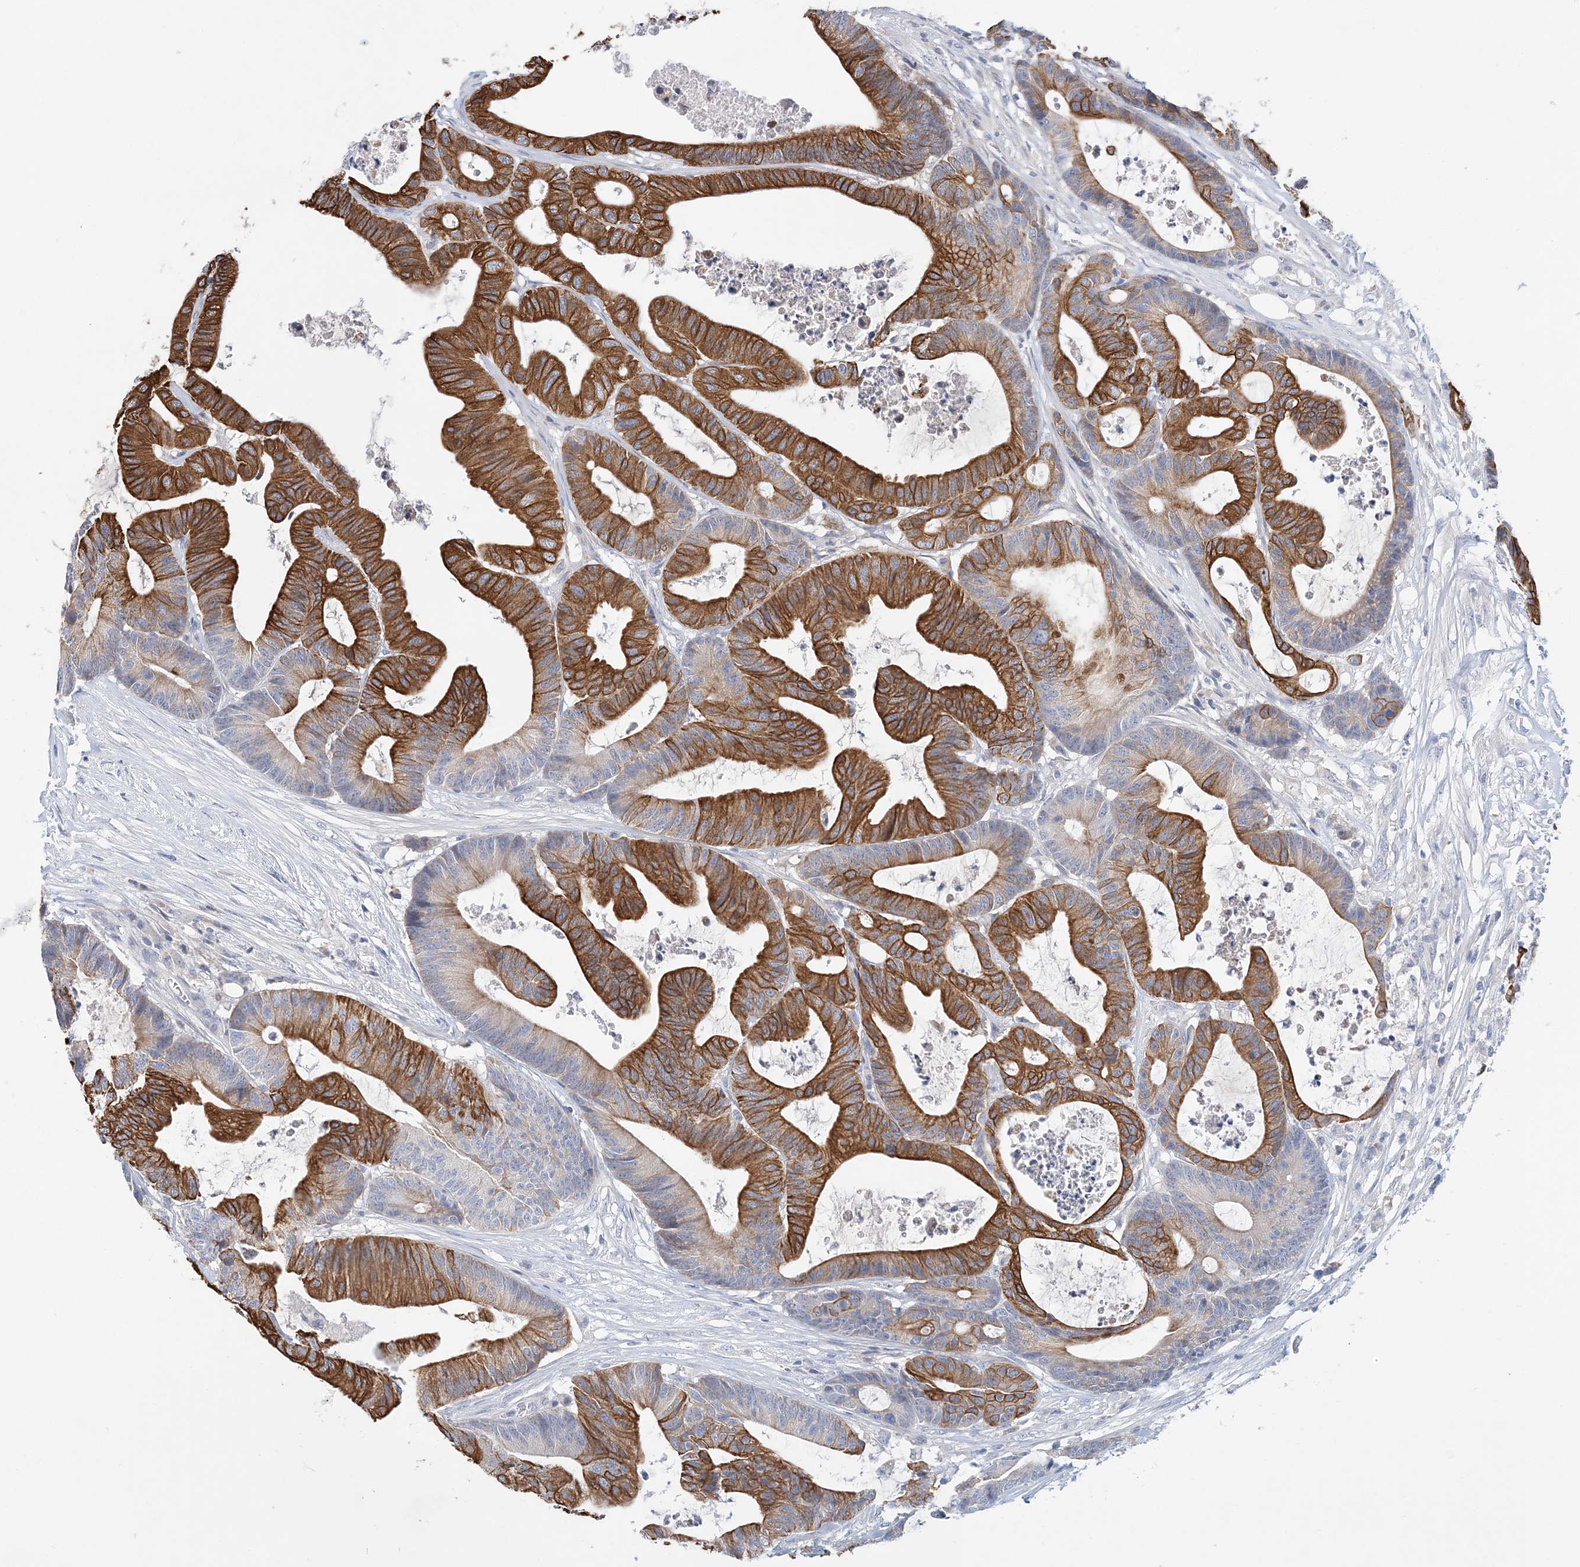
{"staining": {"intensity": "strong", "quantity": ">75%", "location": "cytoplasmic/membranous"}, "tissue": "colorectal cancer", "cell_type": "Tumor cells", "image_type": "cancer", "snomed": [{"axis": "morphology", "description": "Adenocarcinoma, NOS"}, {"axis": "topography", "description": "Colon"}], "caption": "Human adenocarcinoma (colorectal) stained with a protein marker exhibits strong staining in tumor cells.", "gene": "LRRIQ4", "patient": {"sex": "female", "age": 84}}